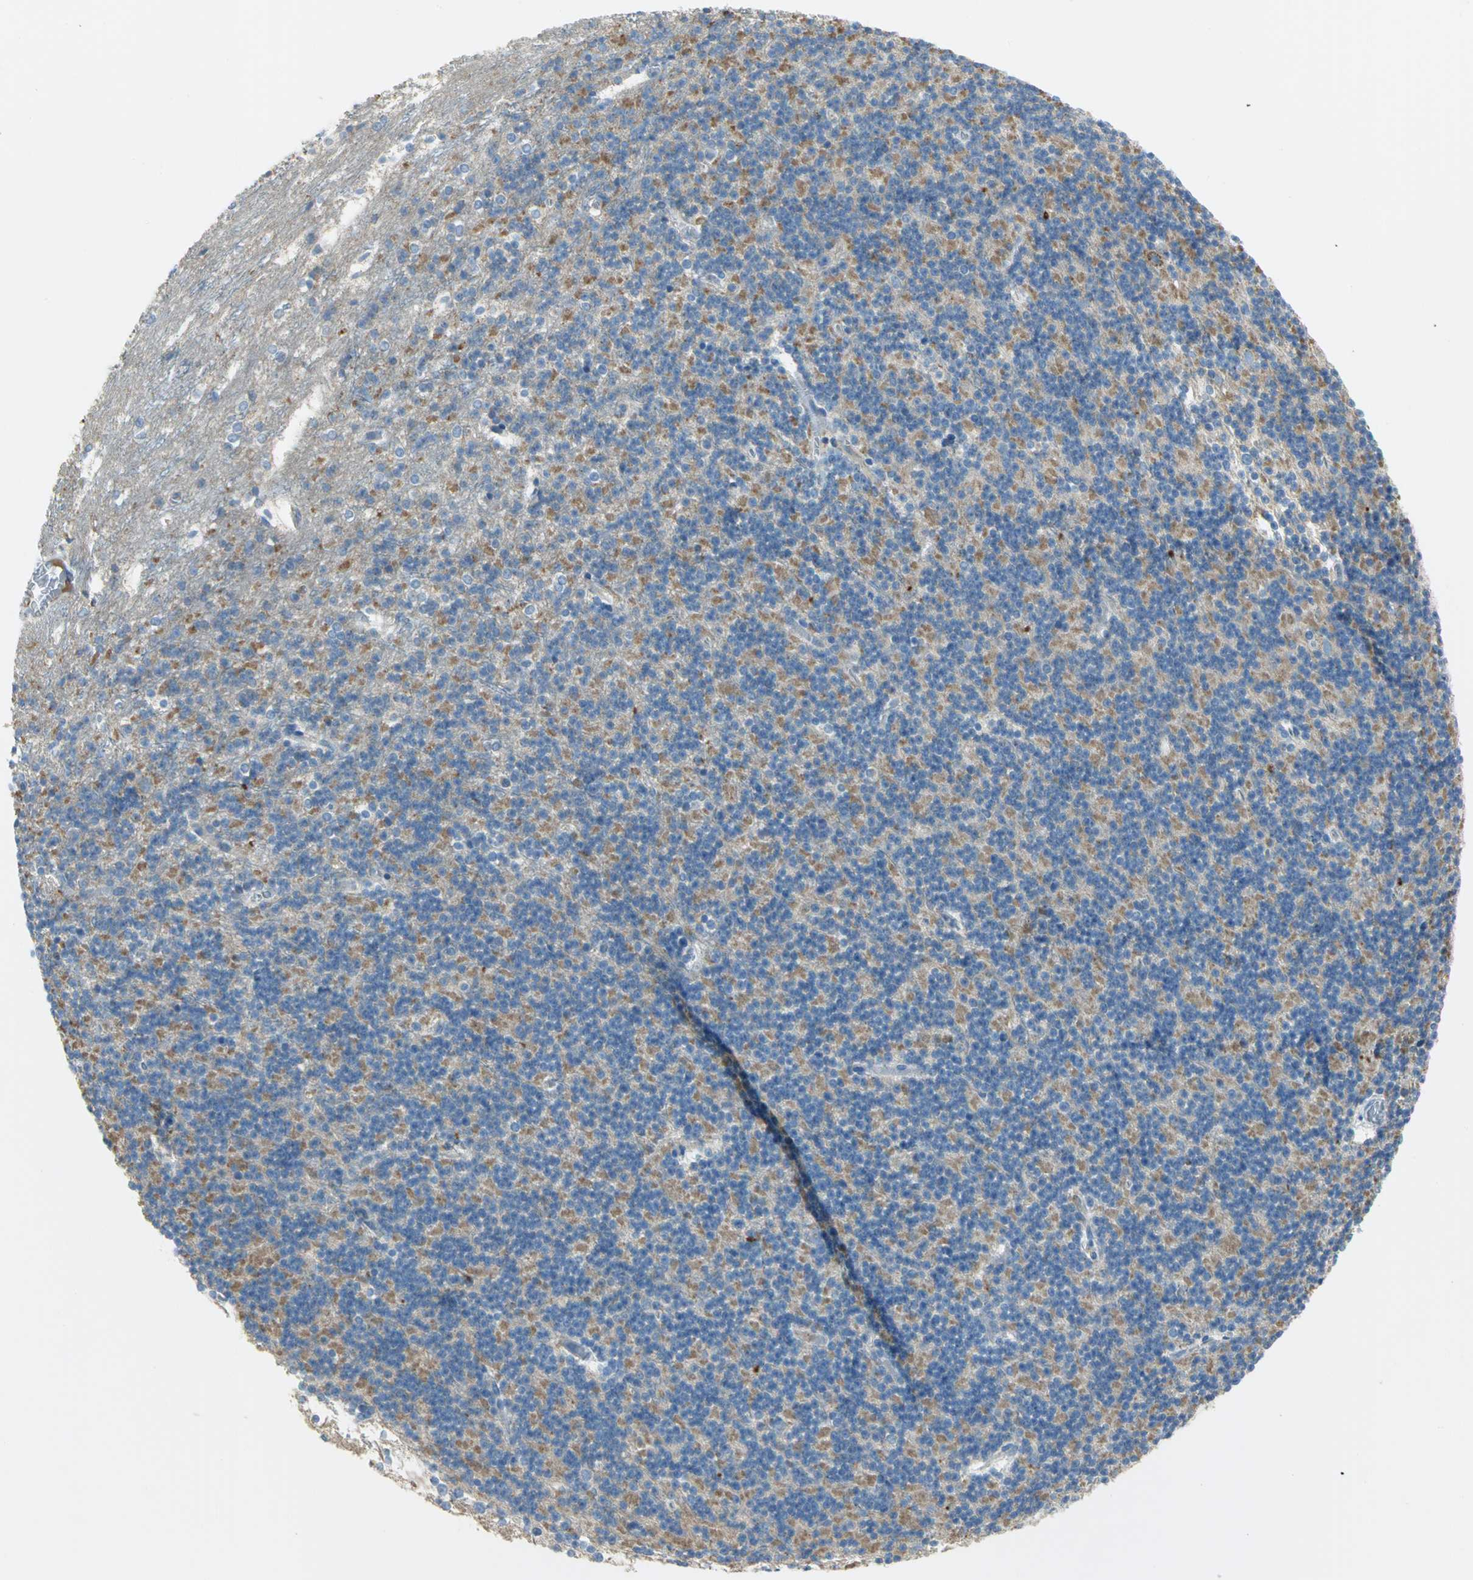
{"staining": {"intensity": "moderate", "quantity": "<25%", "location": "cytoplasmic/membranous"}, "tissue": "cerebellum", "cell_type": "Cells in granular layer", "image_type": "normal", "snomed": [{"axis": "morphology", "description": "Normal tissue, NOS"}, {"axis": "topography", "description": "Cerebellum"}], "caption": "Protein expression analysis of unremarkable cerebellum shows moderate cytoplasmic/membranous staining in approximately <25% of cells in granular layer. The staining is performed using DAB (3,3'-diaminobenzidine) brown chromogen to label protein expression. The nuclei are counter-stained blue using hematoxylin.", "gene": "ALOX15", "patient": {"sex": "female", "age": 19}}